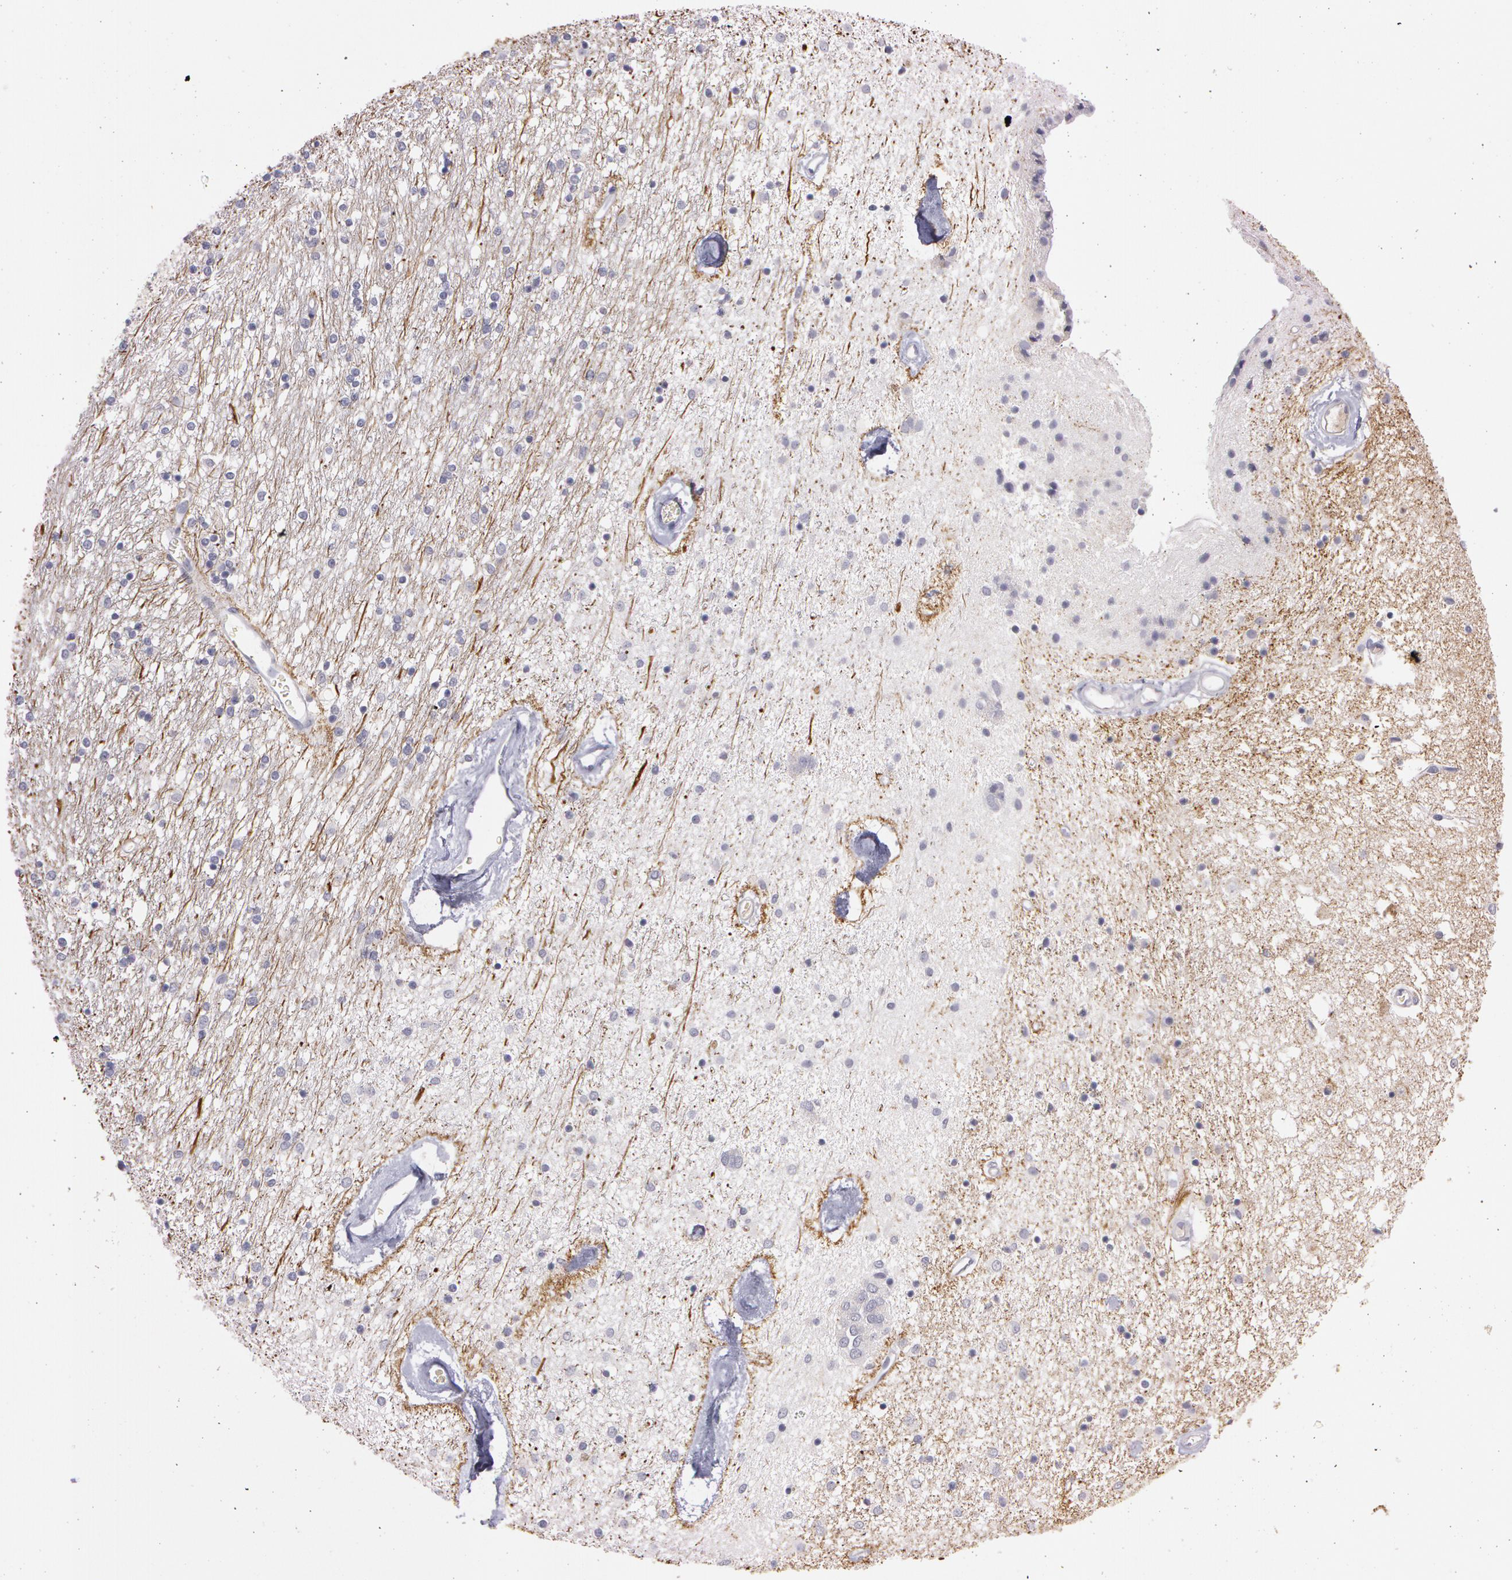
{"staining": {"intensity": "negative", "quantity": "none", "location": "none"}, "tissue": "caudate", "cell_type": "Glial cells", "image_type": "normal", "snomed": [{"axis": "morphology", "description": "Normal tissue, NOS"}, {"axis": "topography", "description": "Lateral ventricle wall"}], "caption": "The immunohistochemistry (IHC) histopathology image has no significant expression in glial cells of caudate.", "gene": "MXRA5", "patient": {"sex": "female", "age": 54}}